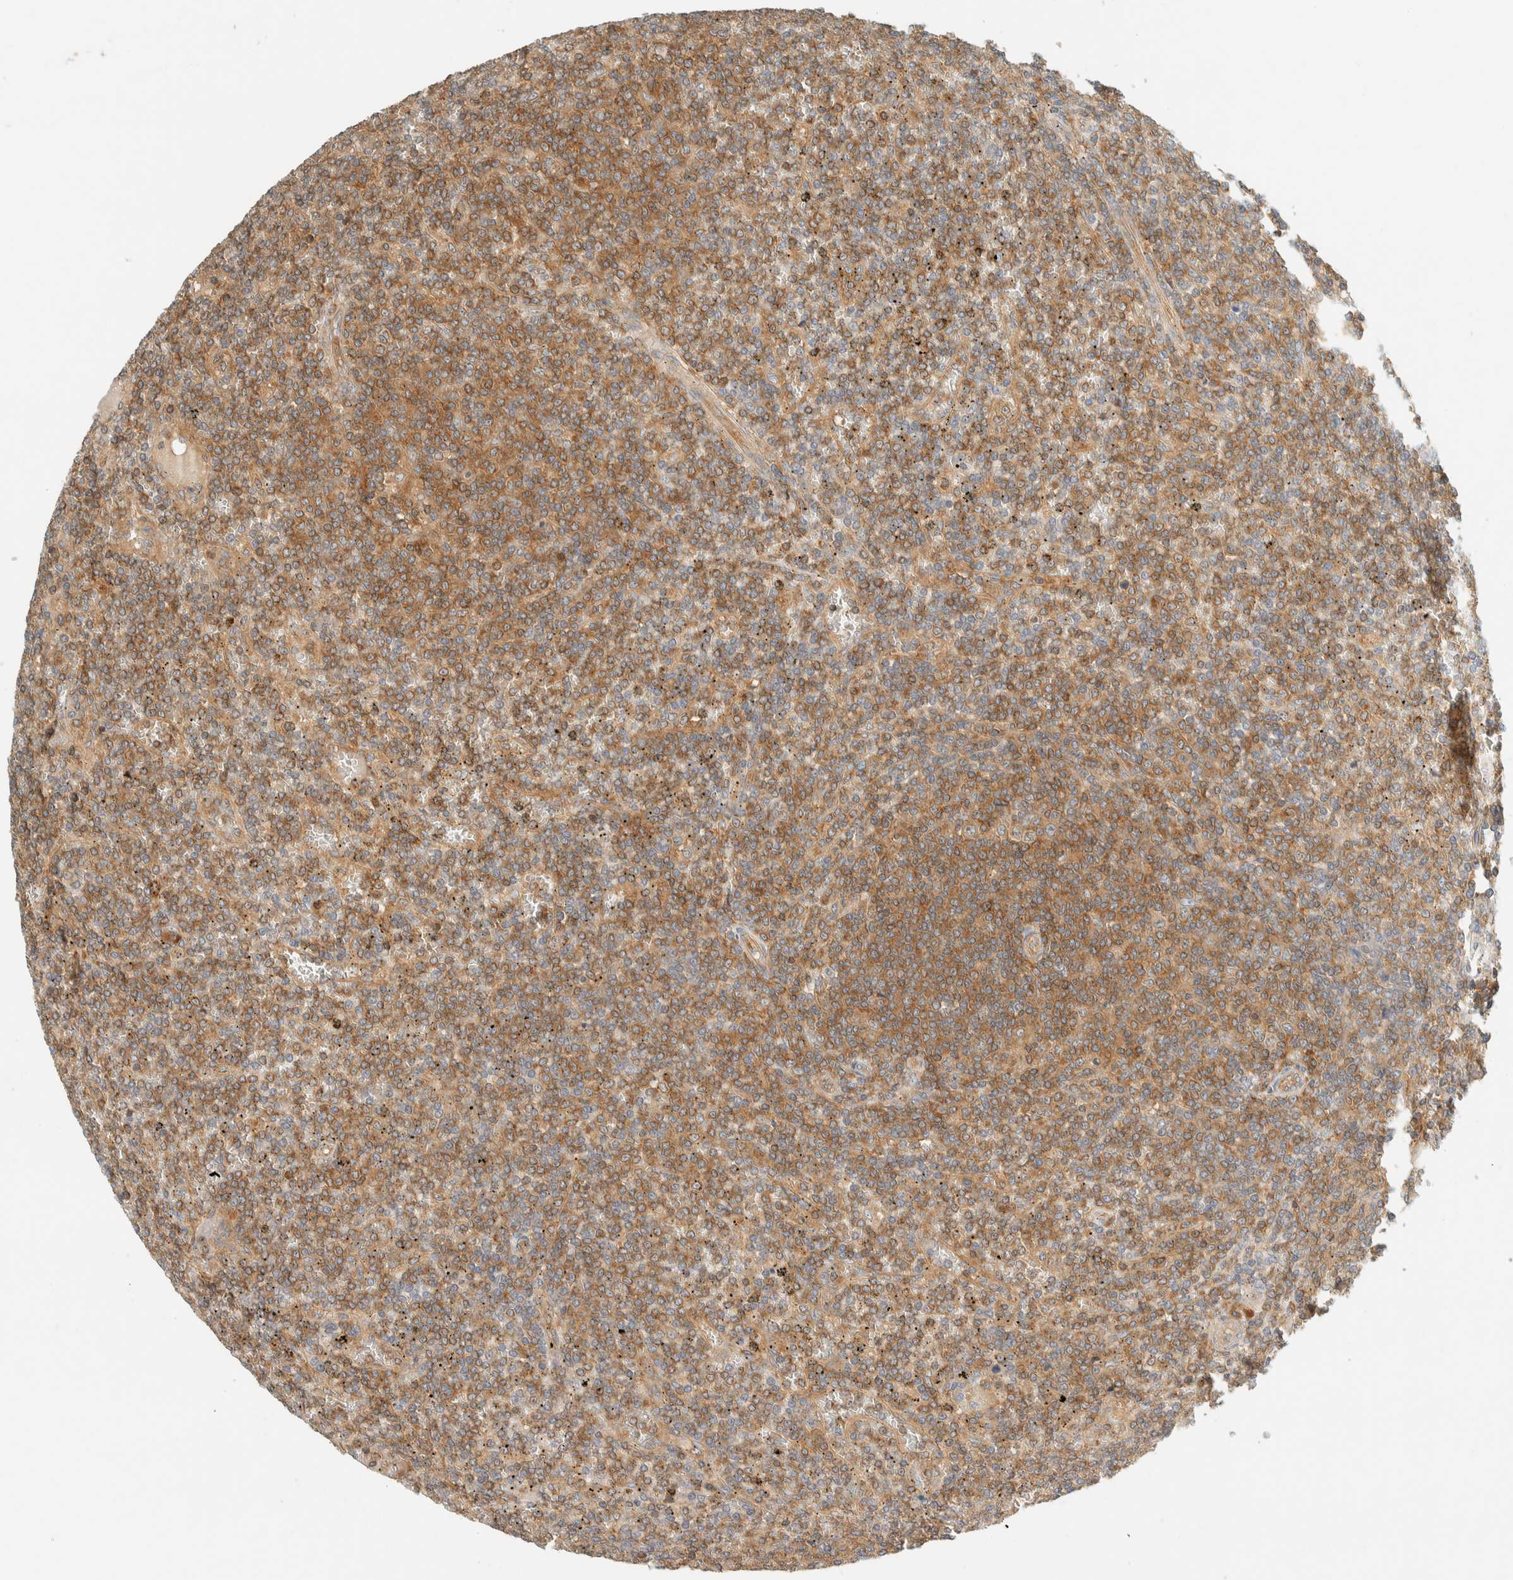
{"staining": {"intensity": "moderate", "quantity": ">75%", "location": "cytoplasmic/membranous"}, "tissue": "lymphoma", "cell_type": "Tumor cells", "image_type": "cancer", "snomed": [{"axis": "morphology", "description": "Malignant lymphoma, non-Hodgkin's type, Low grade"}, {"axis": "topography", "description": "Spleen"}], "caption": "Immunohistochemical staining of lymphoma exhibits medium levels of moderate cytoplasmic/membranous protein staining in approximately >75% of tumor cells.", "gene": "ARFGEF1", "patient": {"sex": "female", "age": 19}}